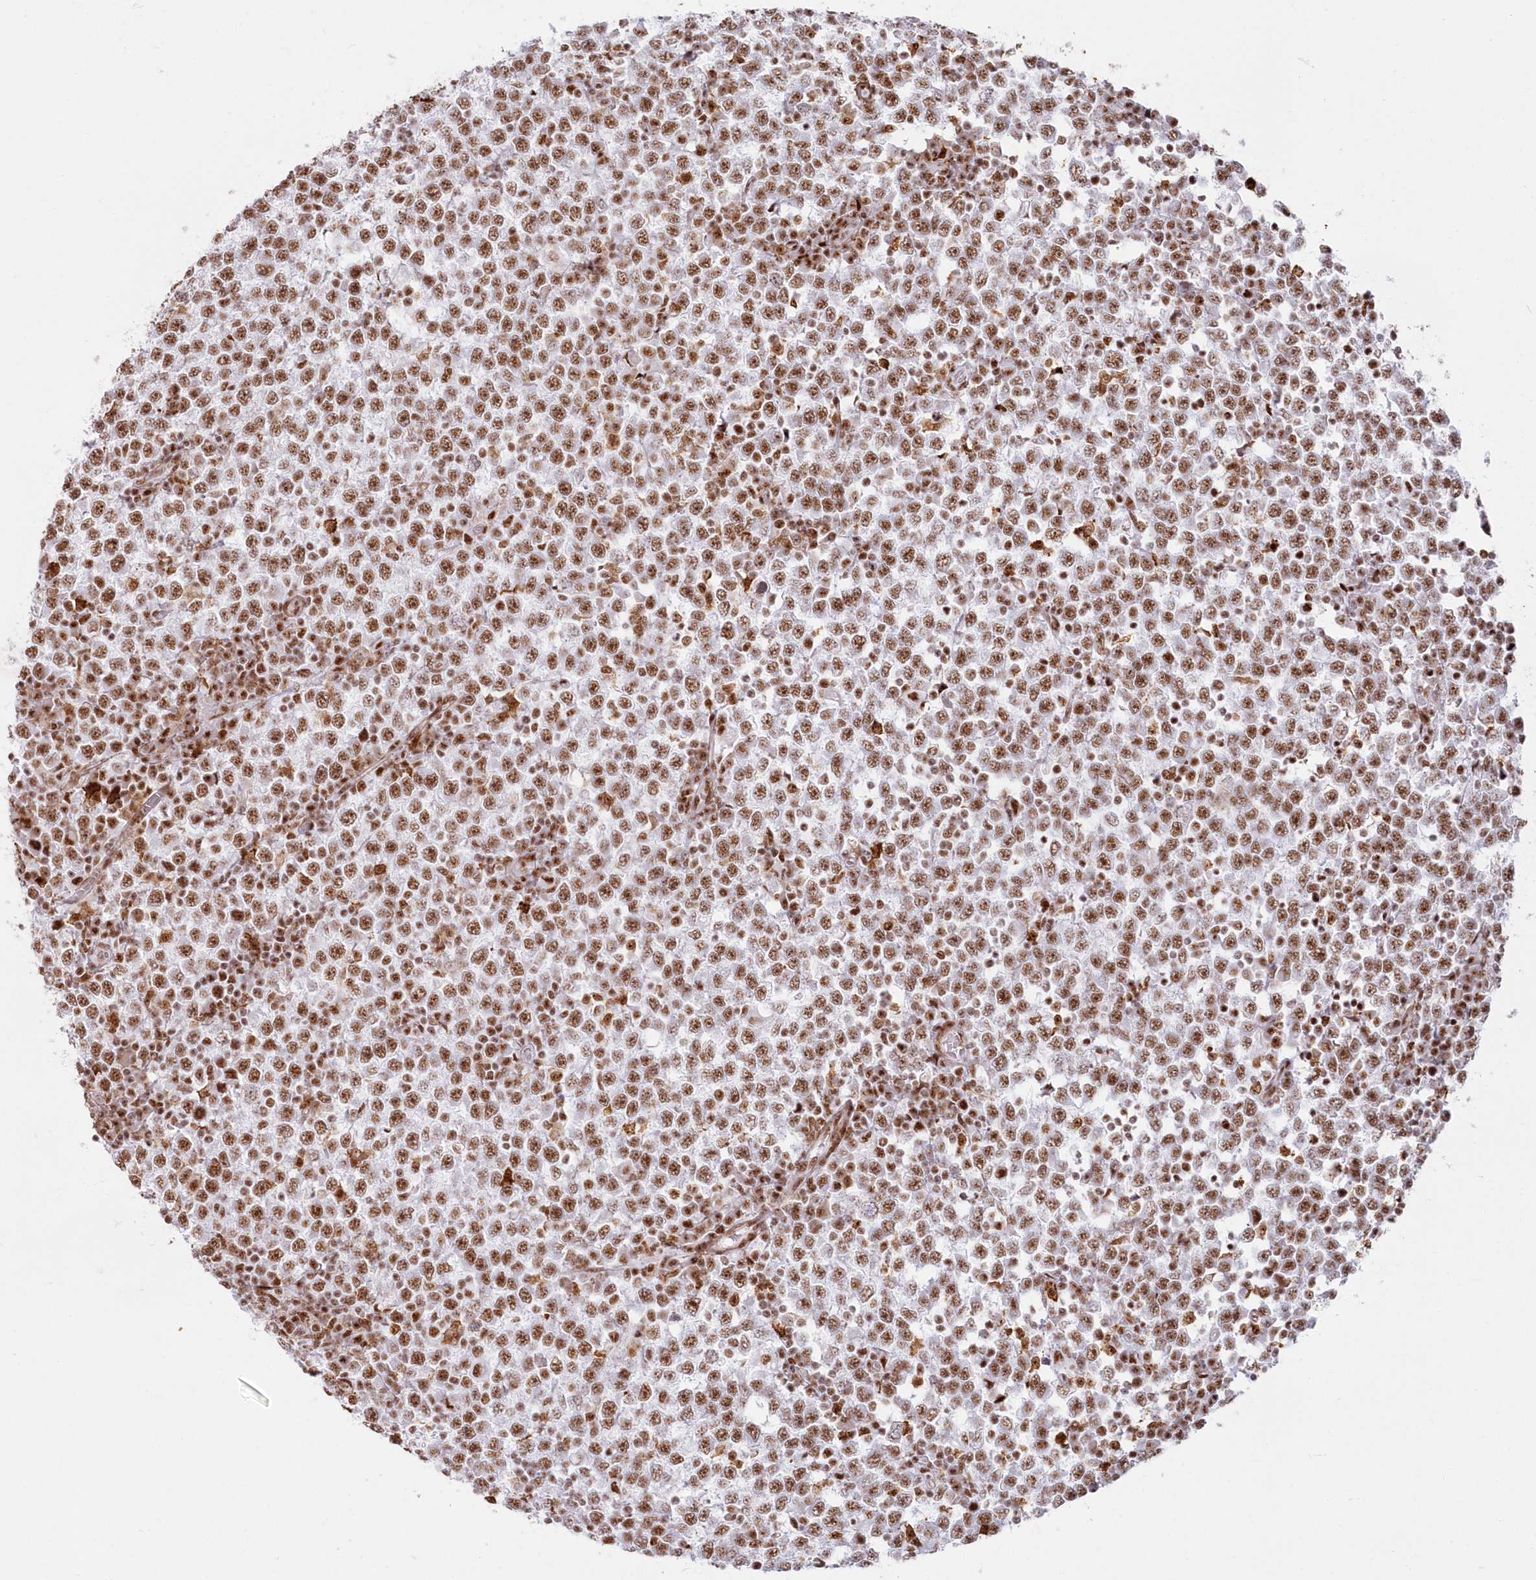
{"staining": {"intensity": "moderate", "quantity": ">75%", "location": "nuclear"}, "tissue": "testis cancer", "cell_type": "Tumor cells", "image_type": "cancer", "snomed": [{"axis": "morphology", "description": "Seminoma, NOS"}, {"axis": "topography", "description": "Testis"}], "caption": "Moderate nuclear protein positivity is identified in approximately >75% of tumor cells in testis cancer.", "gene": "DDX46", "patient": {"sex": "male", "age": 65}}